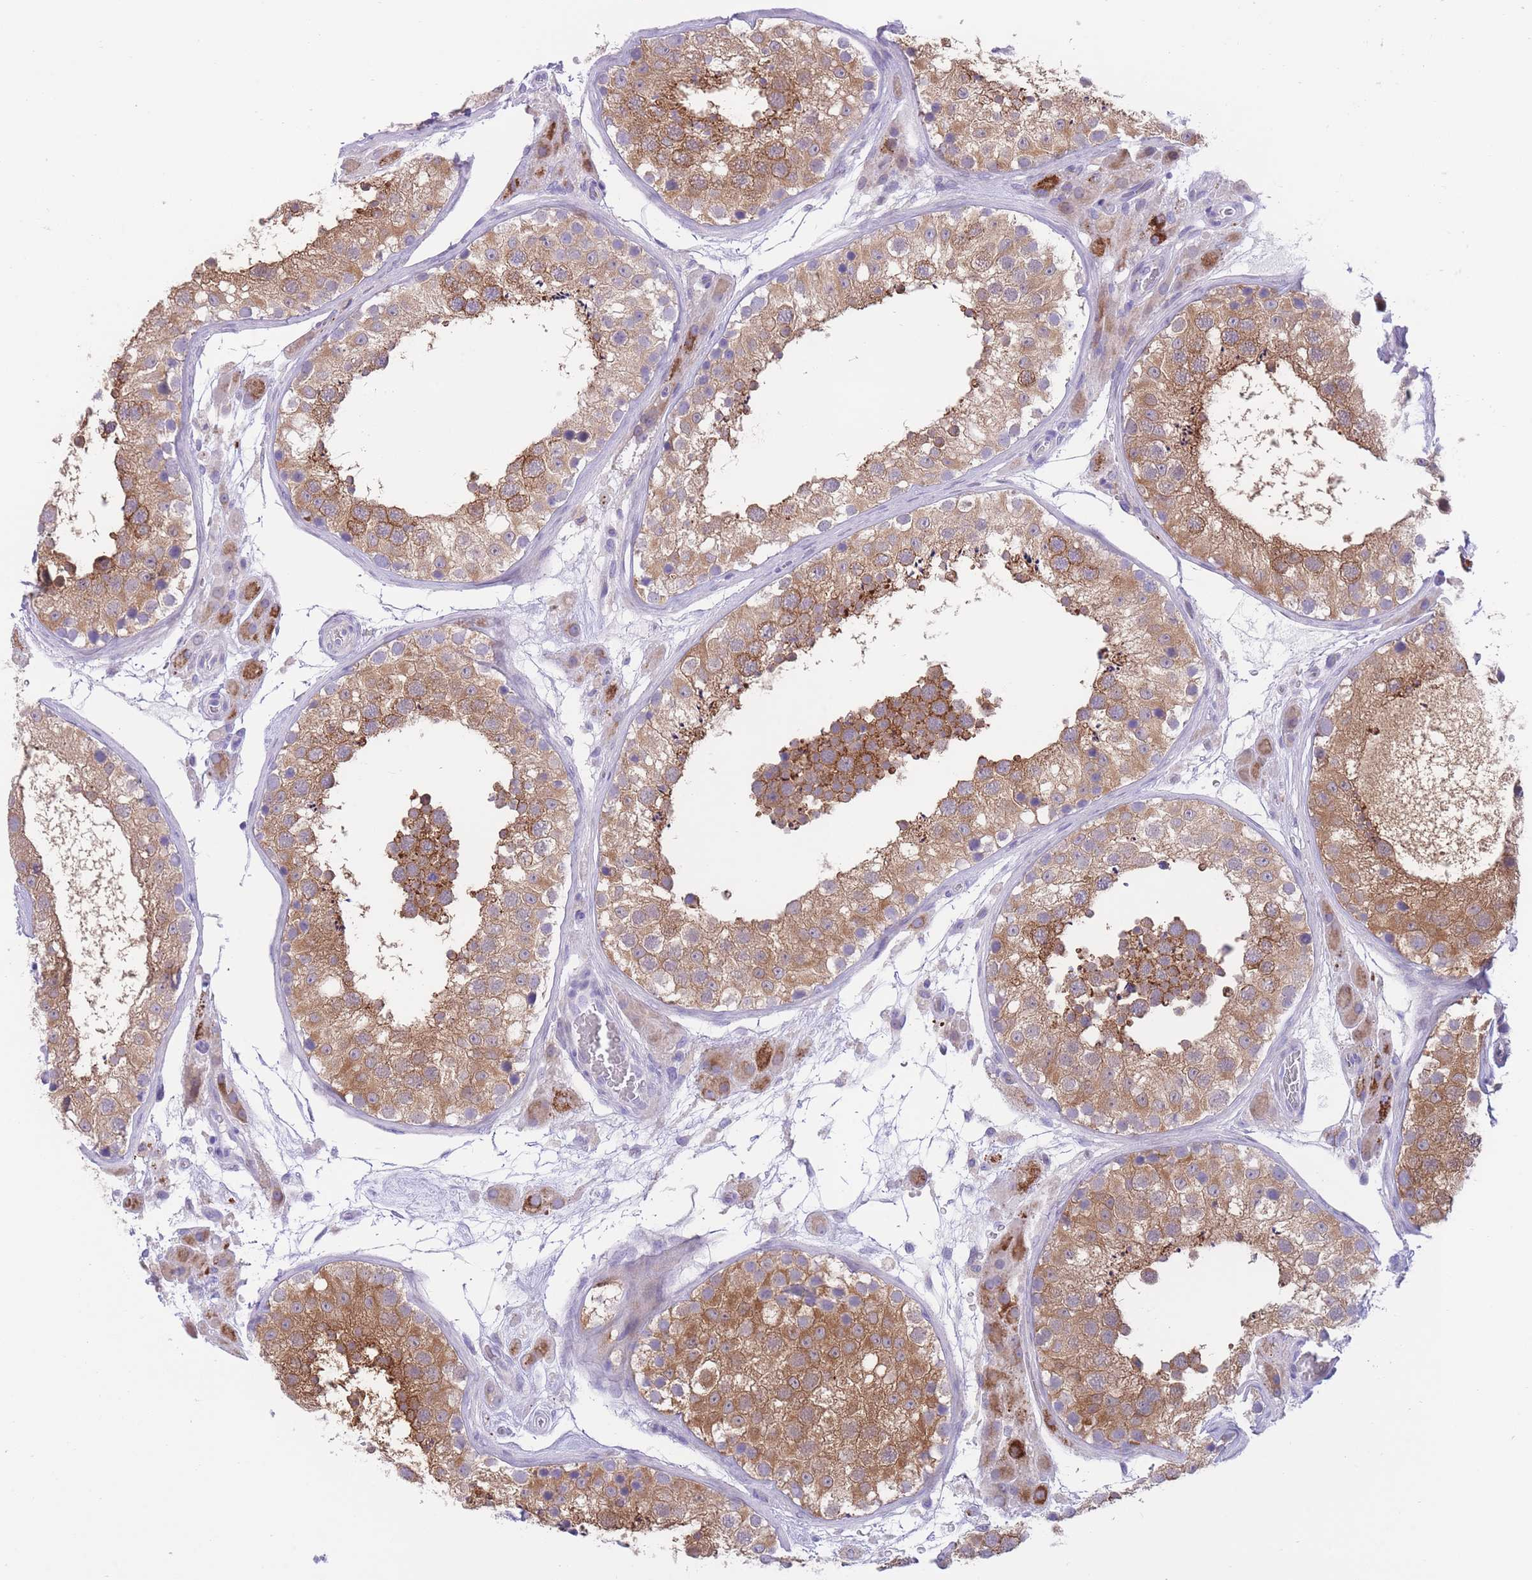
{"staining": {"intensity": "moderate", "quantity": ">75%", "location": "cytoplasmic/membranous"}, "tissue": "testis", "cell_type": "Cells in seminiferous ducts", "image_type": "normal", "snomed": [{"axis": "morphology", "description": "Normal tissue, NOS"}, {"axis": "topography", "description": "Testis"}], "caption": "Brown immunohistochemical staining in unremarkable human testis demonstrates moderate cytoplasmic/membranous expression in about >75% of cells in seminiferous ducts.", "gene": "QTRT1", "patient": {"sex": "male", "age": 26}}